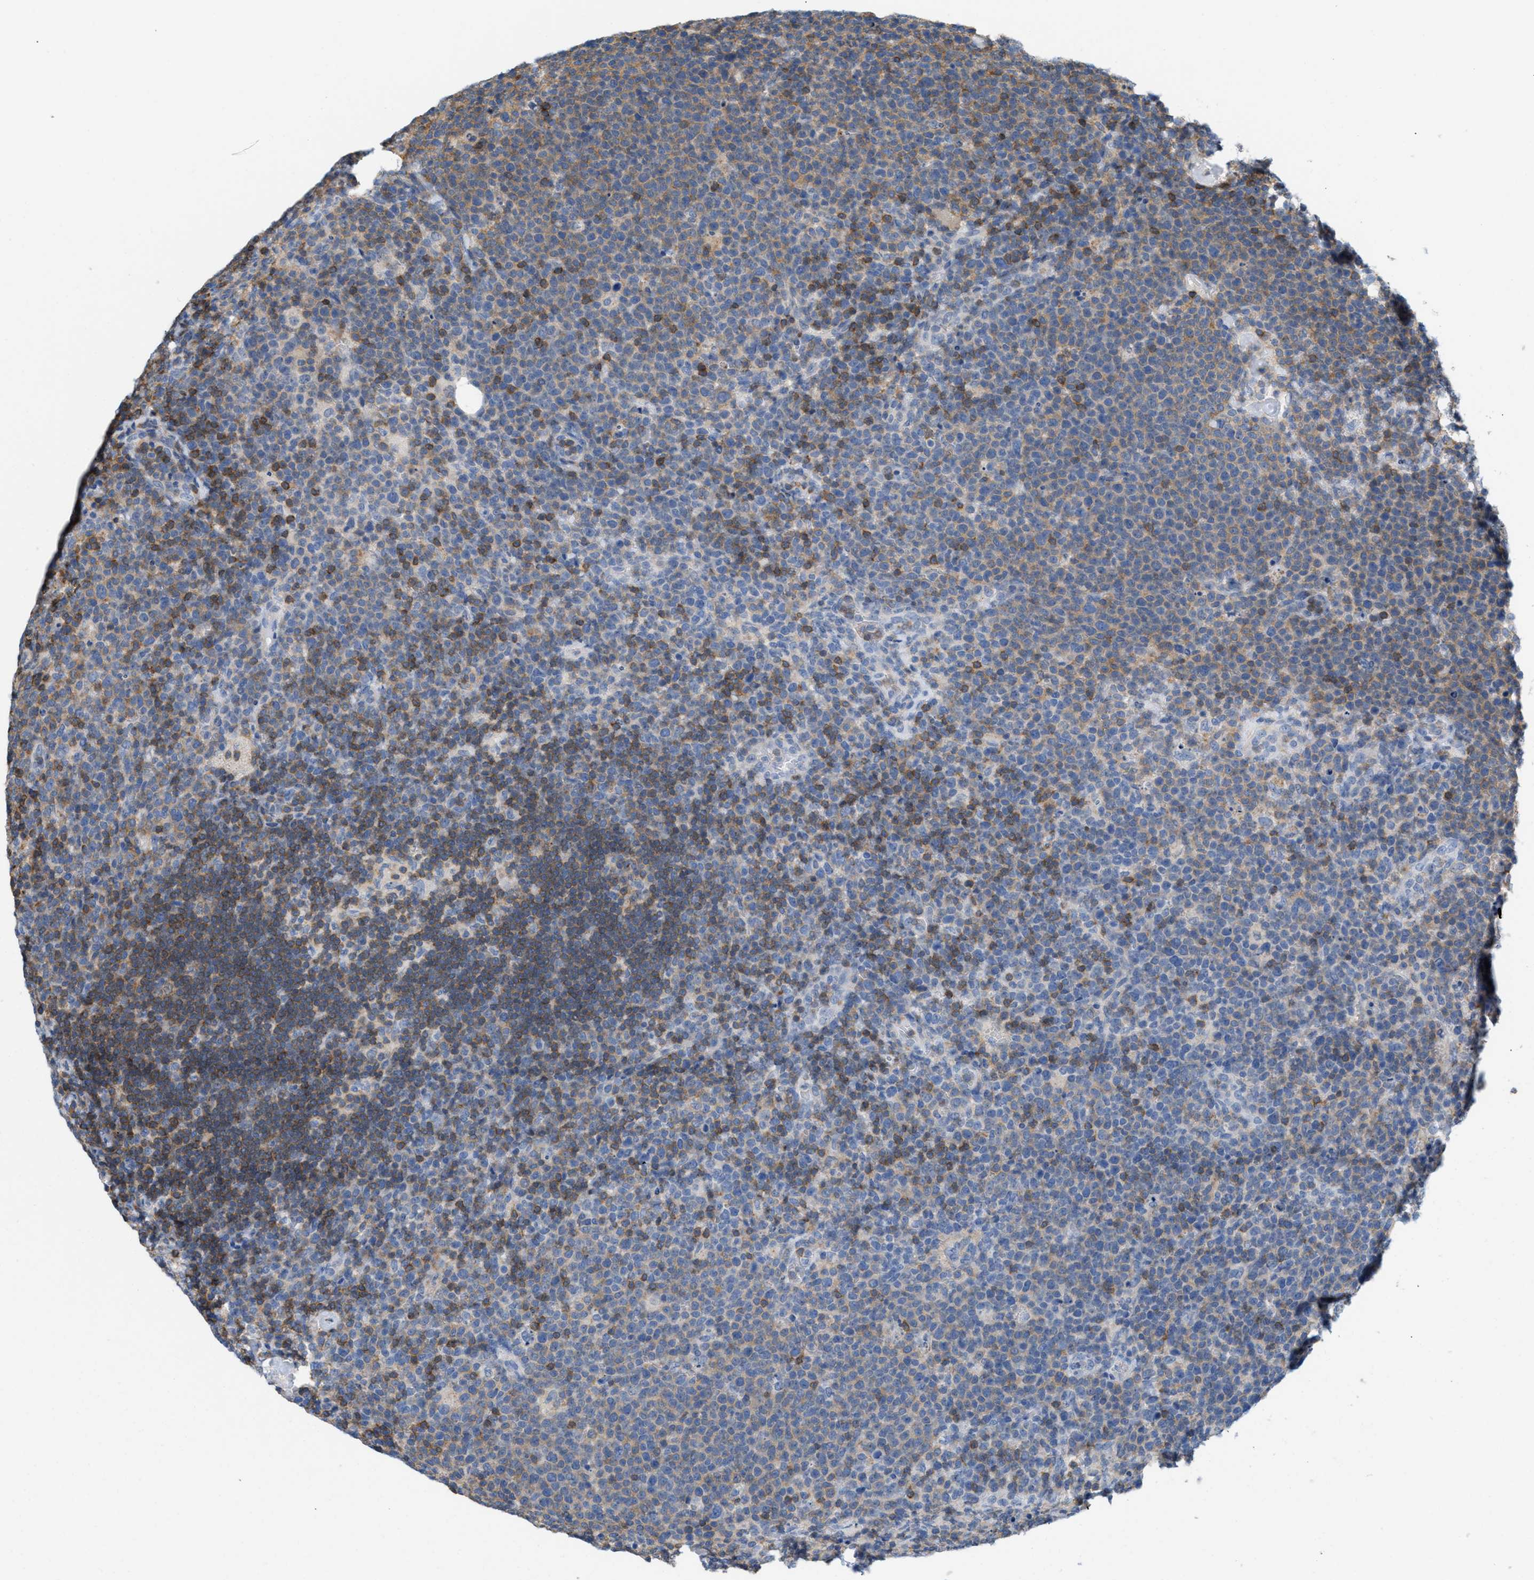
{"staining": {"intensity": "weak", "quantity": "25%-75%", "location": "cytoplasmic/membranous"}, "tissue": "lymphoma", "cell_type": "Tumor cells", "image_type": "cancer", "snomed": [{"axis": "morphology", "description": "Malignant lymphoma, non-Hodgkin's type, High grade"}, {"axis": "topography", "description": "Lymph node"}], "caption": "A low amount of weak cytoplasmic/membranous positivity is seen in approximately 25%-75% of tumor cells in lymphoma tissue.", "gene": "IL16", "patient": {"sex": "male", "age": 61}}